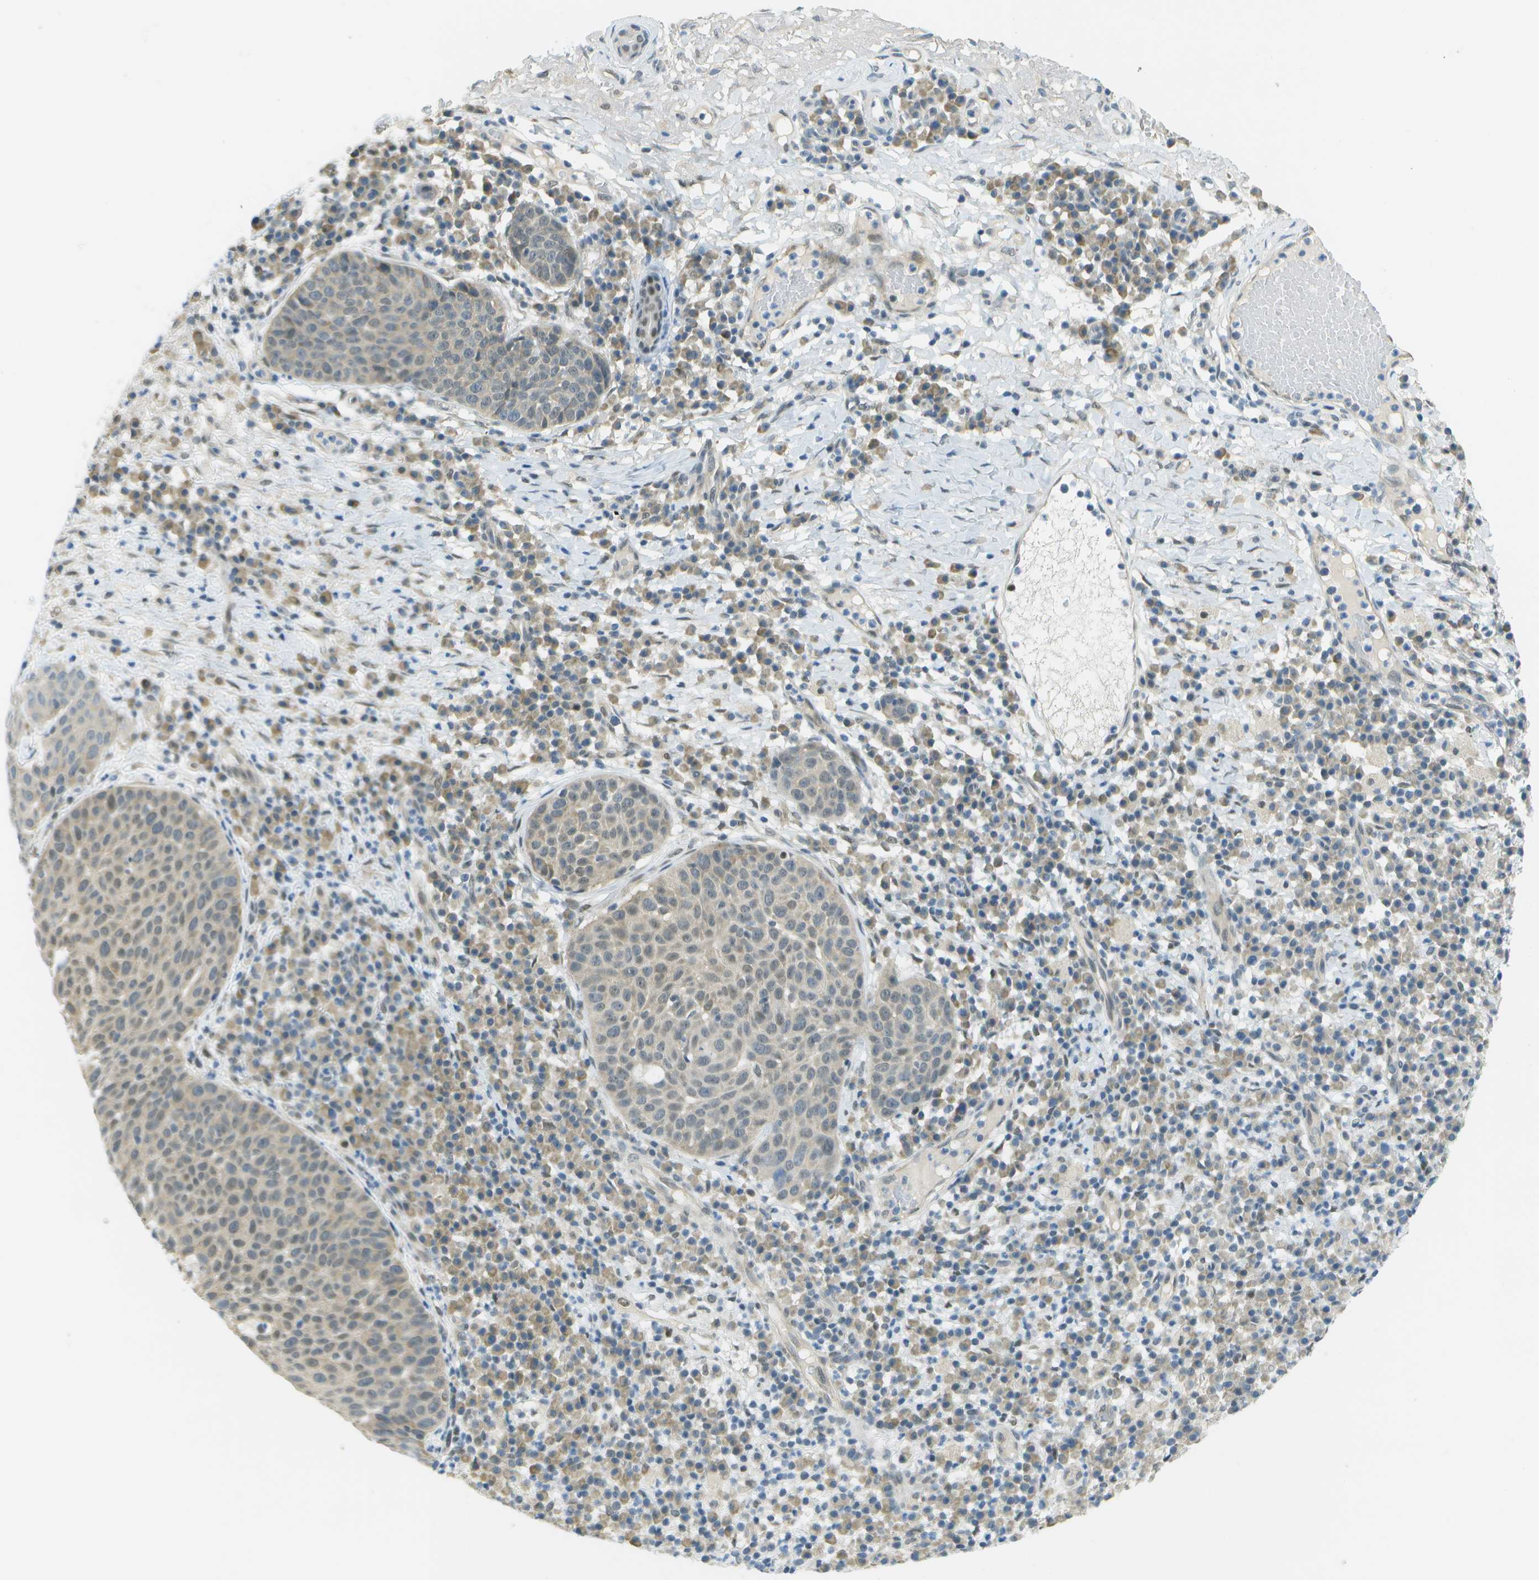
{"staining": {"intensity": "moderate", "quantity": "<25%", "location": "nuclear"}, "tissue": "skin cancer", "cell_type": "Tumor cells", "image_type": "cancer", "snomed": [{"axis": "morphology", "description": "Squamous cell carcinoma in situ, NOS"}, {"axis": "morphology", "description": "Squamous cell carcinoma, NOS"}, {"axis": "topography", "description": "Skin"}], "caption": "An immunohistochemistry photomicrograph of tumor tissue is shown. Protein staining in brown labels moderate nuclear positivity in skin cancer (squamous cell carcinoma) within tumor cells. The protein of interest is shown in brown color, while the nuclei are stained blue.", "gene": "ARID1B", "patient": {"sex": "male", "age": 93}}